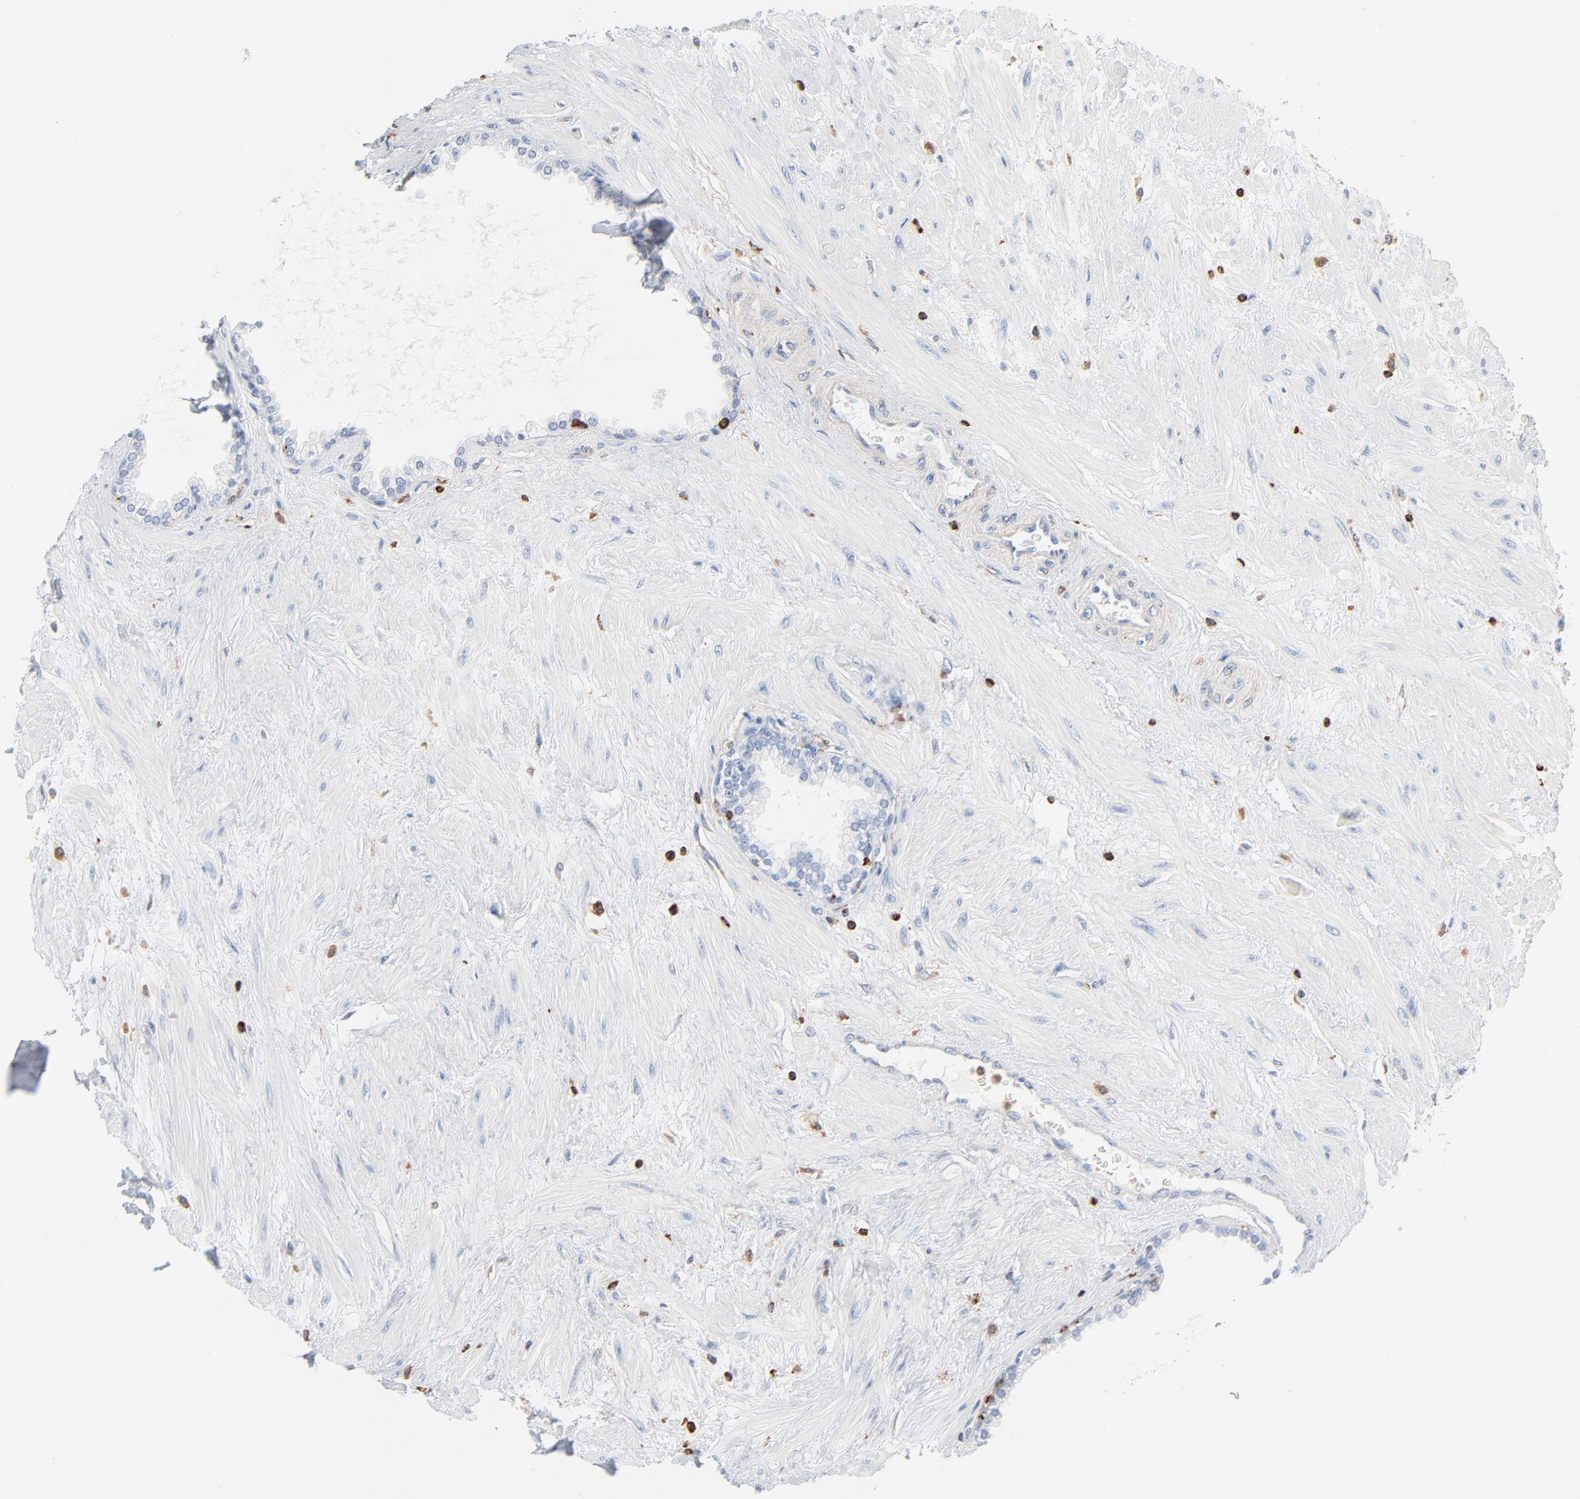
{"staining": {"intensity": "negative", "quantity": "none", "location": "none"}, "tissue": "prostate", "cell_type": "Glandular cells", "image_type": "normal", "snomed": [{"axis": "morphology", "description": "Normal tissue, NOS"}, {"axis": "topography", "description": "Prostate"}], "caption": "Protein analysis of normal prostate demonstrates no significant expression in glandular cells.", "gene": "SH3KBP1", "patient": {"sex": "male", "age": 64}}